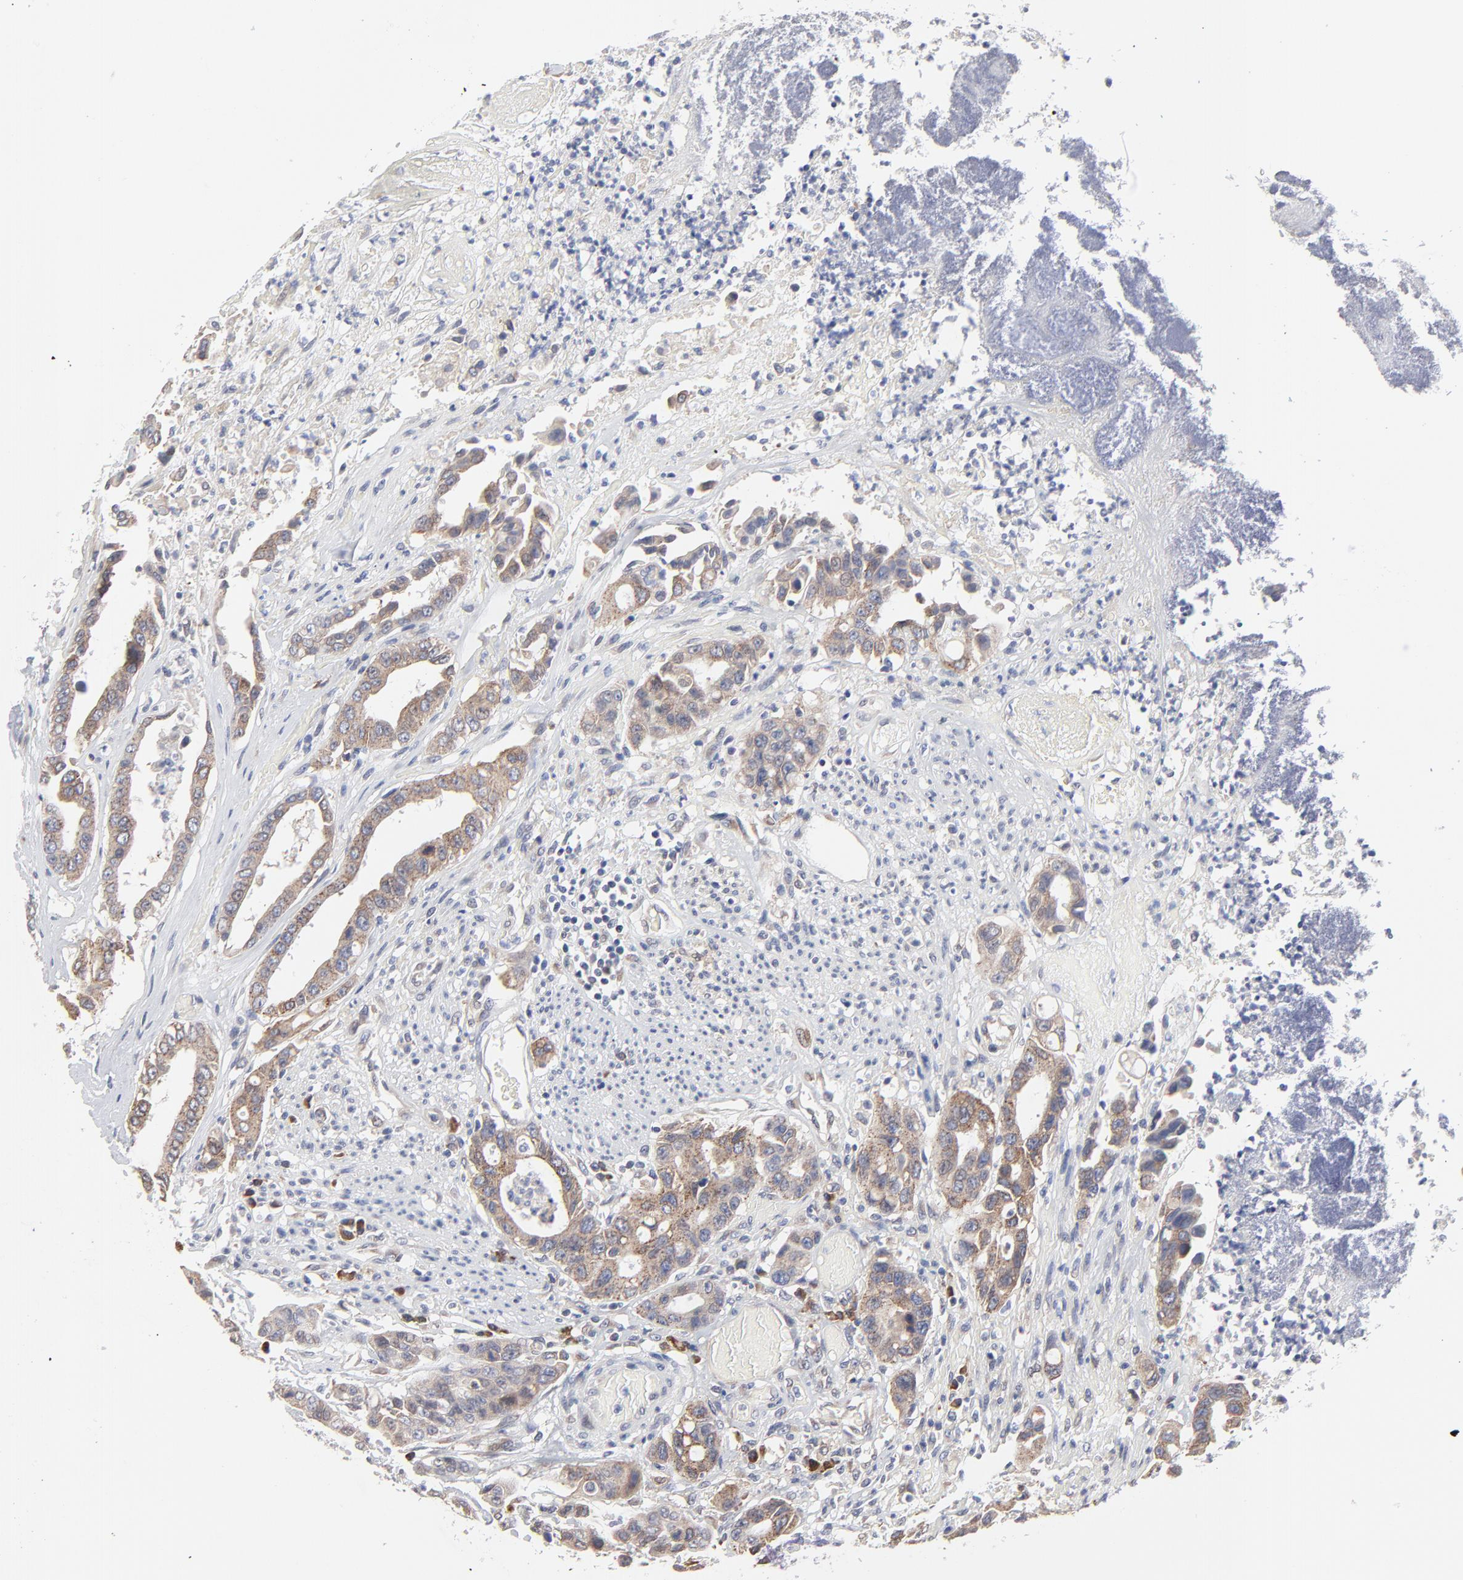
{"staining": {"intensity": "weak", "quantity": ">75%", "location": "cytoplasmic/membranous"}, "tissue": "colorectal cancer", "cell_type": "Tumor cells", "image_type": "cancer", "snomed": [{"axis": "morphology", "description": "Adenocarcinoma, NOS"}, {"axis": "topography", "description": "Colon"}], "caption": "A brown stain highlights weak cytoplasmic/membranous staining of a protein in adenocarcinoma (colorectal) tumor cells.", "gene": "TRIM22", "patient": {"sex": "female", "age": 70}}